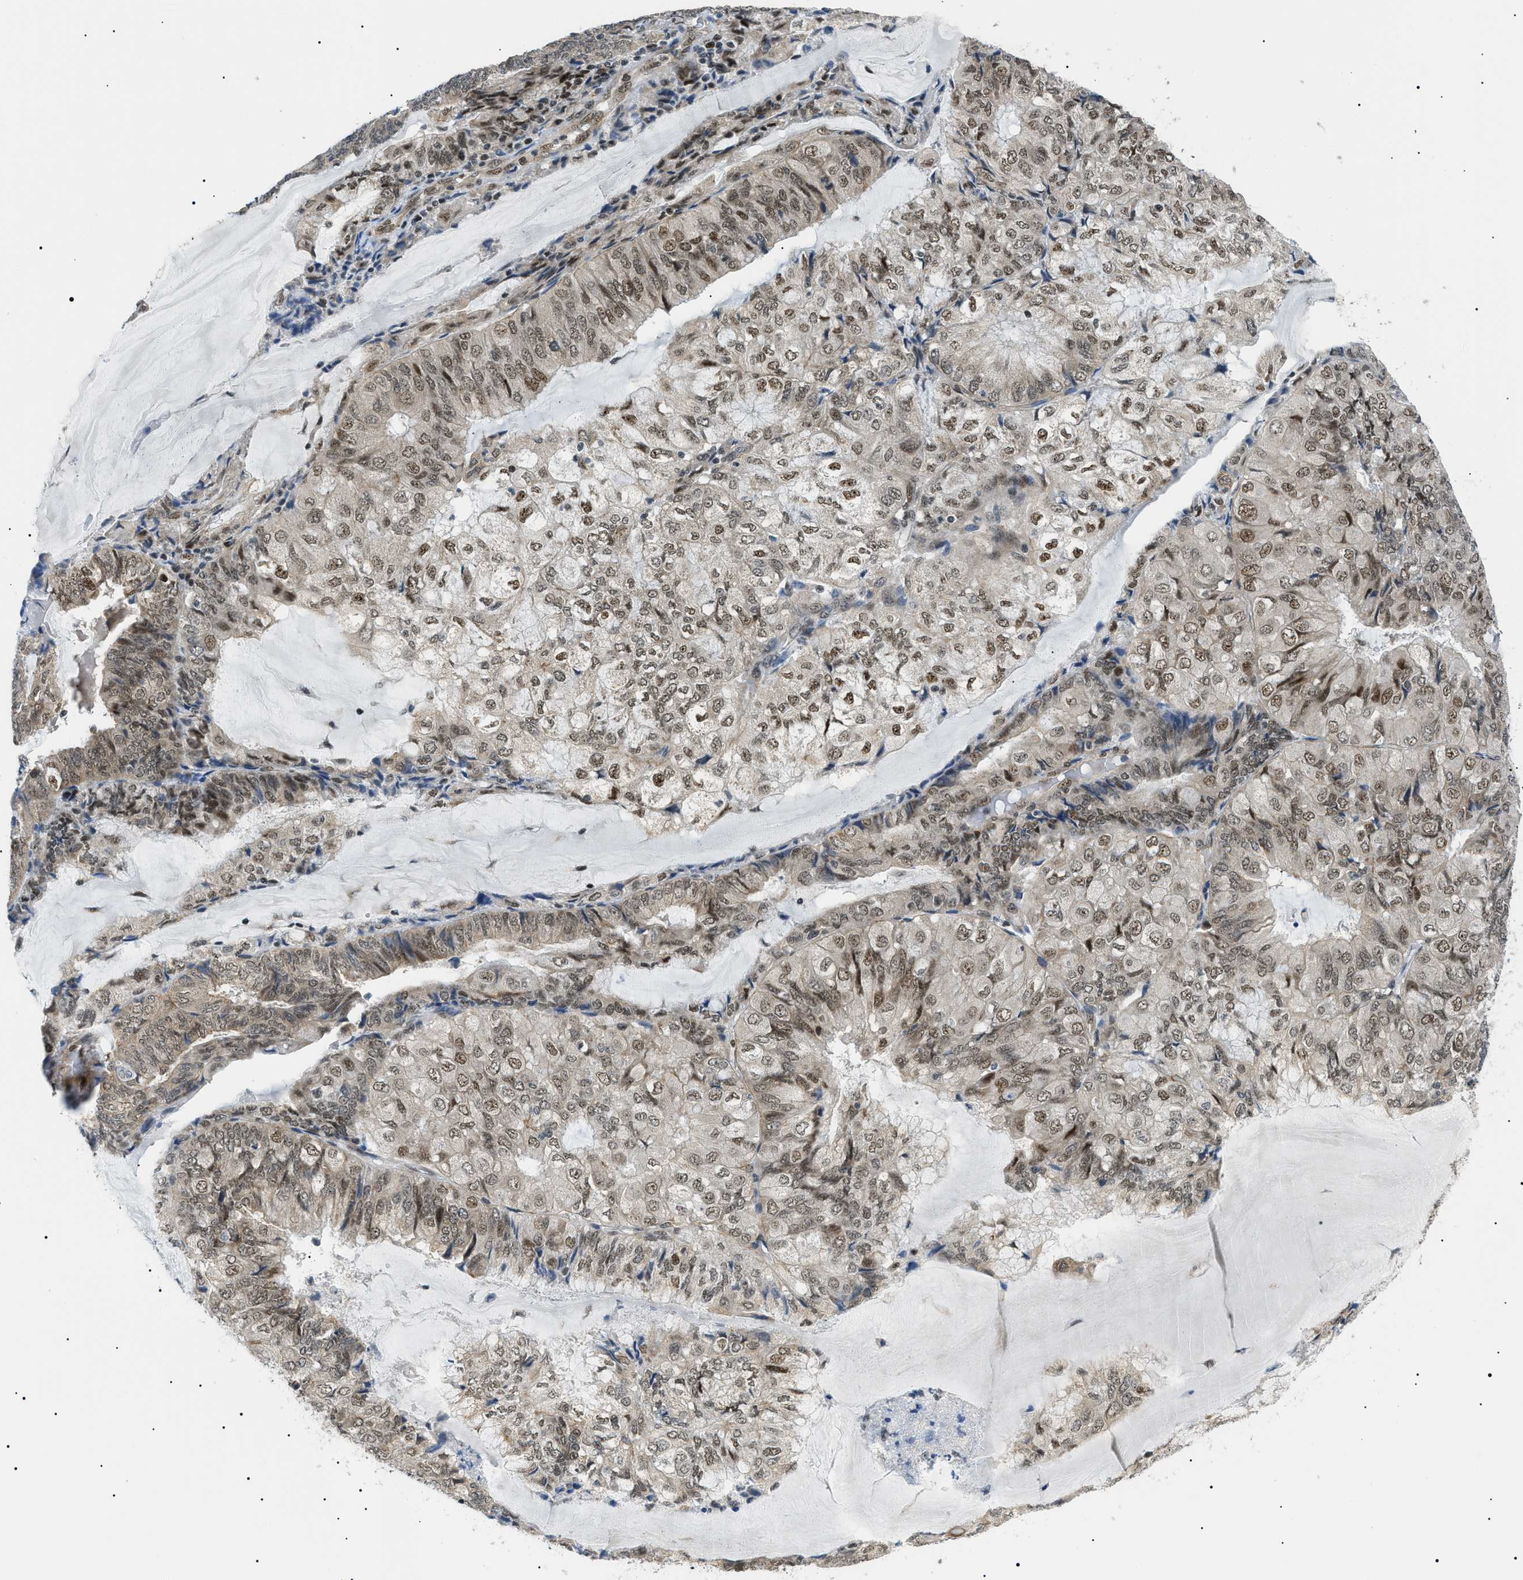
{"staining": {"intensity": "moderate", "quantity": ">75%", "location": "nuclear"}, "tissue": "endometrial cancer", "cell_type": "Tumor cells", "image_type": "cancer", "snomed": [{"axis": "morphology", "description": "Adenocarcinoma, NOS"}, {"axis": "topography", "description": "Endometrium"}], "caption": "Protein analysis of adenocarcinoma (endometrial) tissue shows moderate nuclear positivity in about >75% of tumor cells. (brown staining indicates protein expression, while blue staining denotes nuclei).", "gene": "CWC25", "patient": {"sex": "female", "age": 81}}